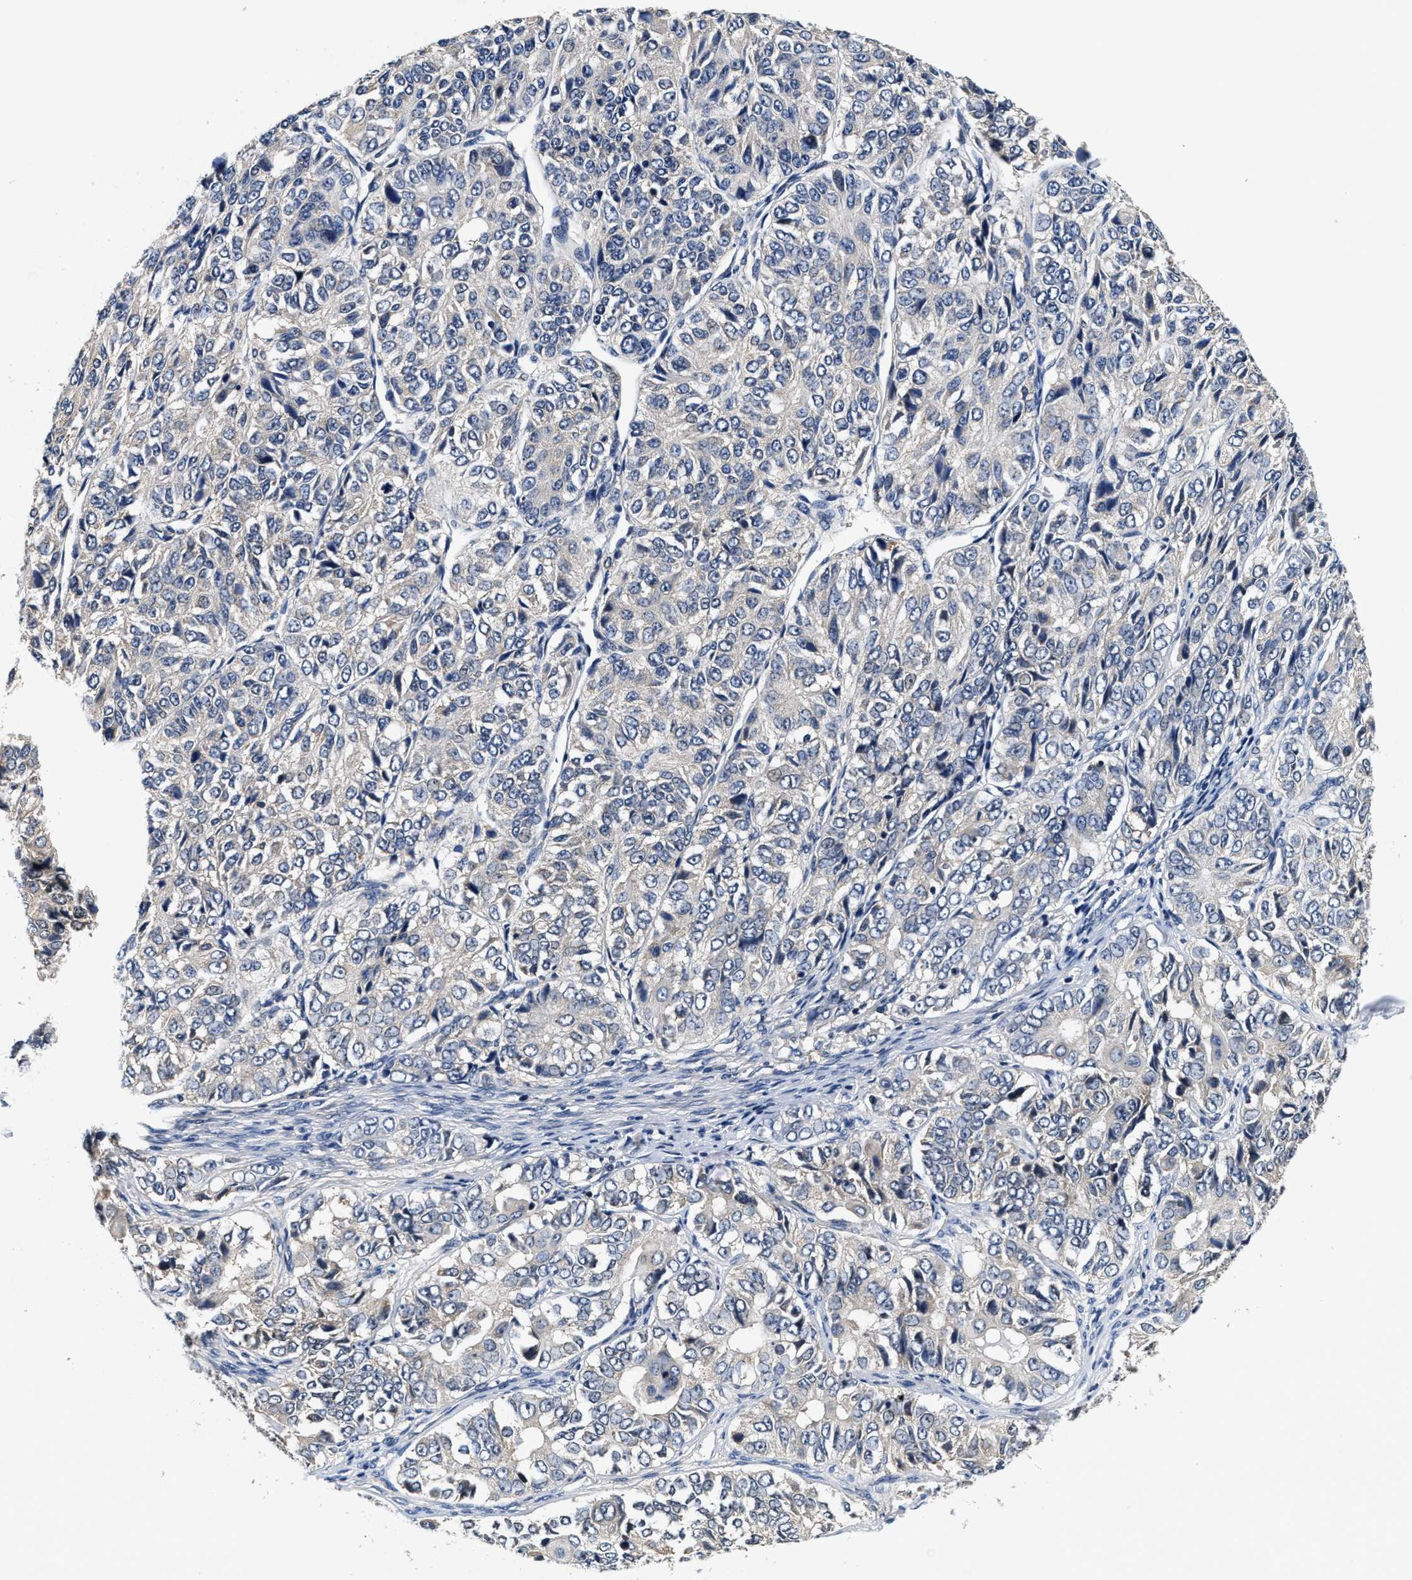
{"staining": {"intensity": "negative", "quantity": "none", "location": "none"}, "tissue": "ovarian cancer", "cell_type": "Tumor cells", "image_type": "cancer", "snomed": [{"axis": "morphology", "description": "Carcinoma, endometroid"}, {"axis": "topography", "description": "Ovary"}], "caption": "Tumor cells show no significant protein positivity in ovarian cancer.", "gene": "PHPT1", "patient": {"sex": "female", "age": 51}}